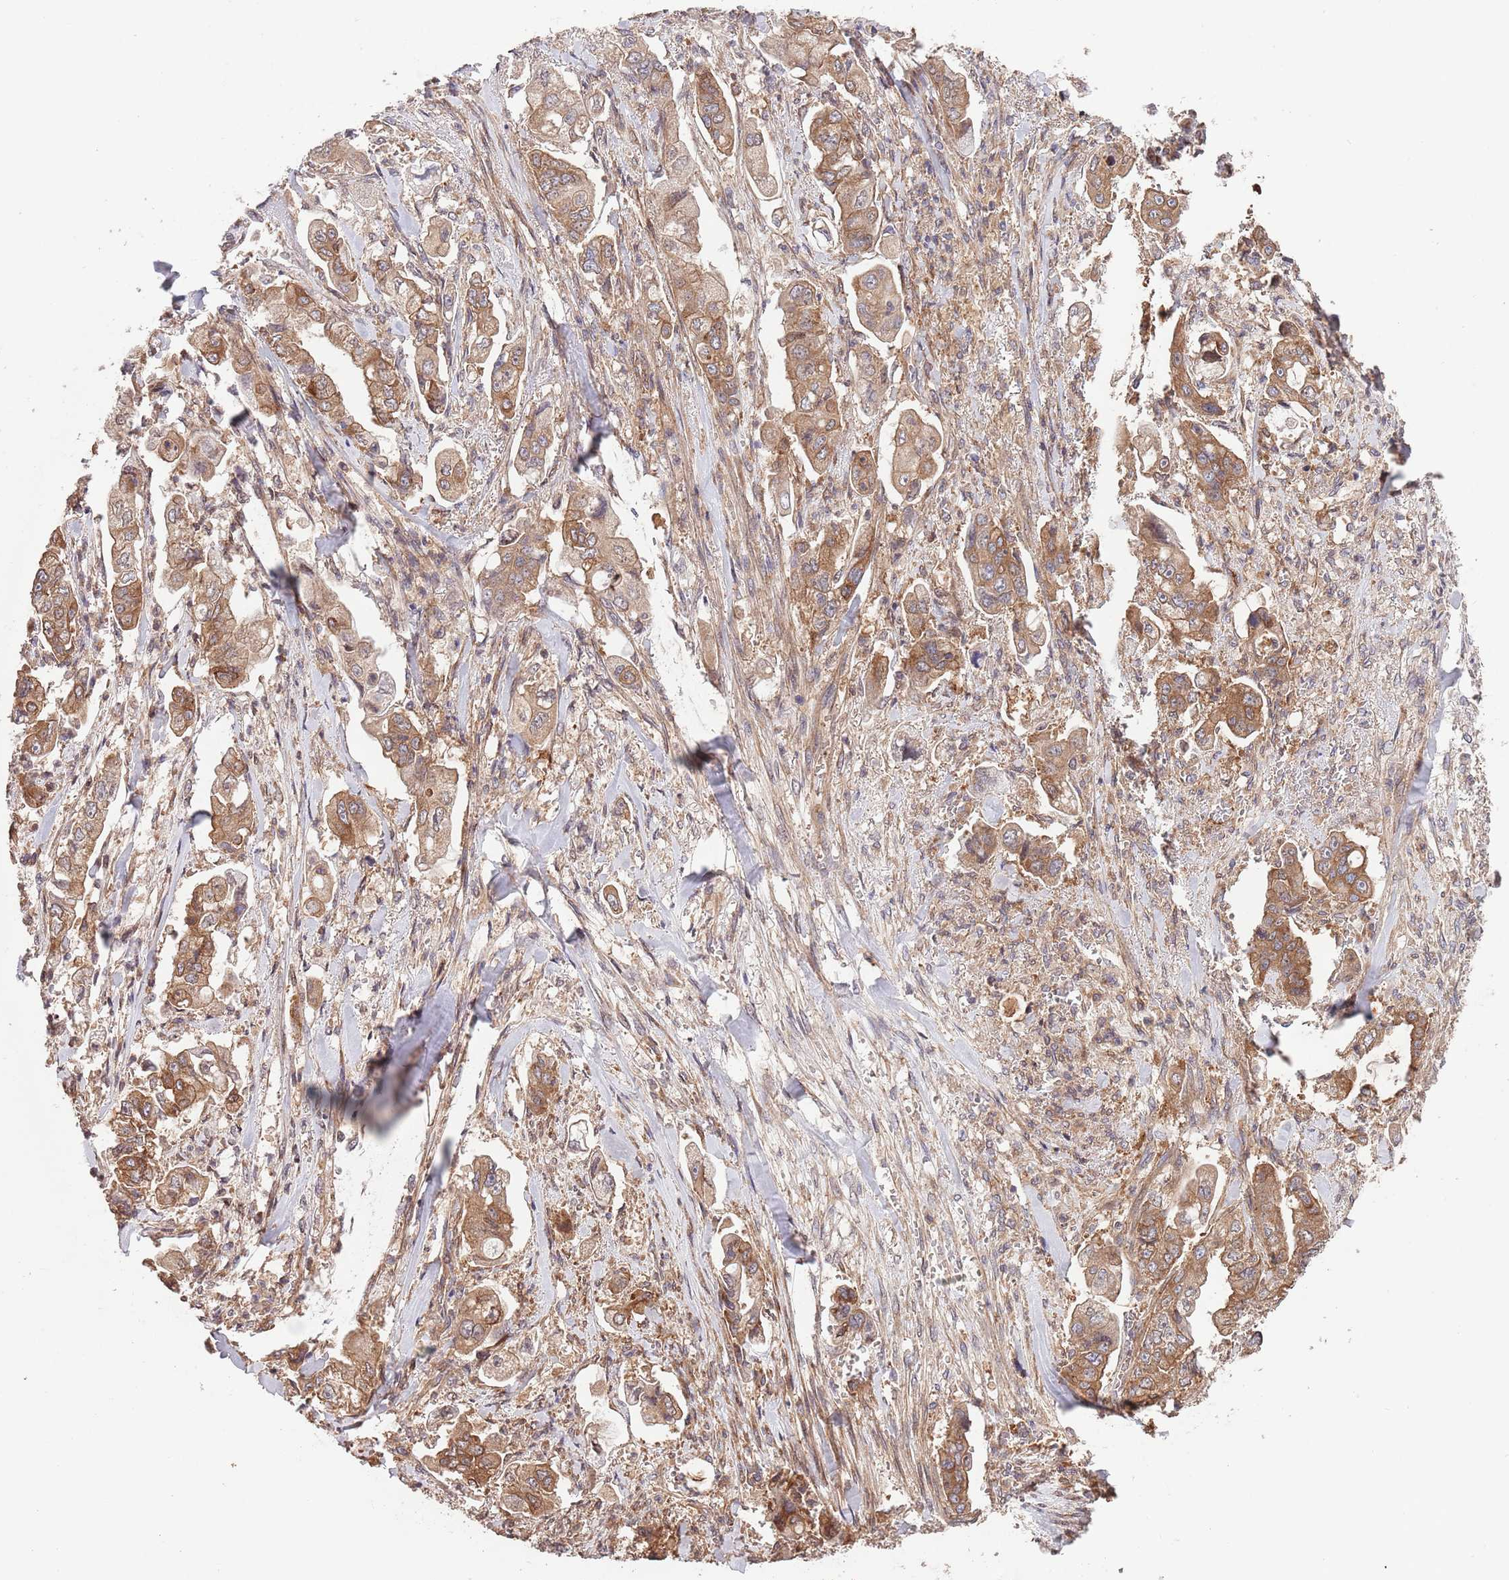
{"staining": {"intensity": "strong", "quantity": ">75%", "location": "cytoplasmic/membranous"}, "tissue": "stomach cancer", "cell_type": "Tumor cells", "image_type": "cancer", "snomed": [{"axis": "morphology", "description": "Adenocarcinoma, NOS"}, {"axis": "topography", "description": "Stomach"}], "caption": "The photomicrograph displays immunohistochemical staining of stomach adenocarcinoma. There is strong cytoplasmic/membranous expression is seen in about >75% of tumor cells.", "gene": "RNF19B", "patient": {"sex": "male", "age": 62}}